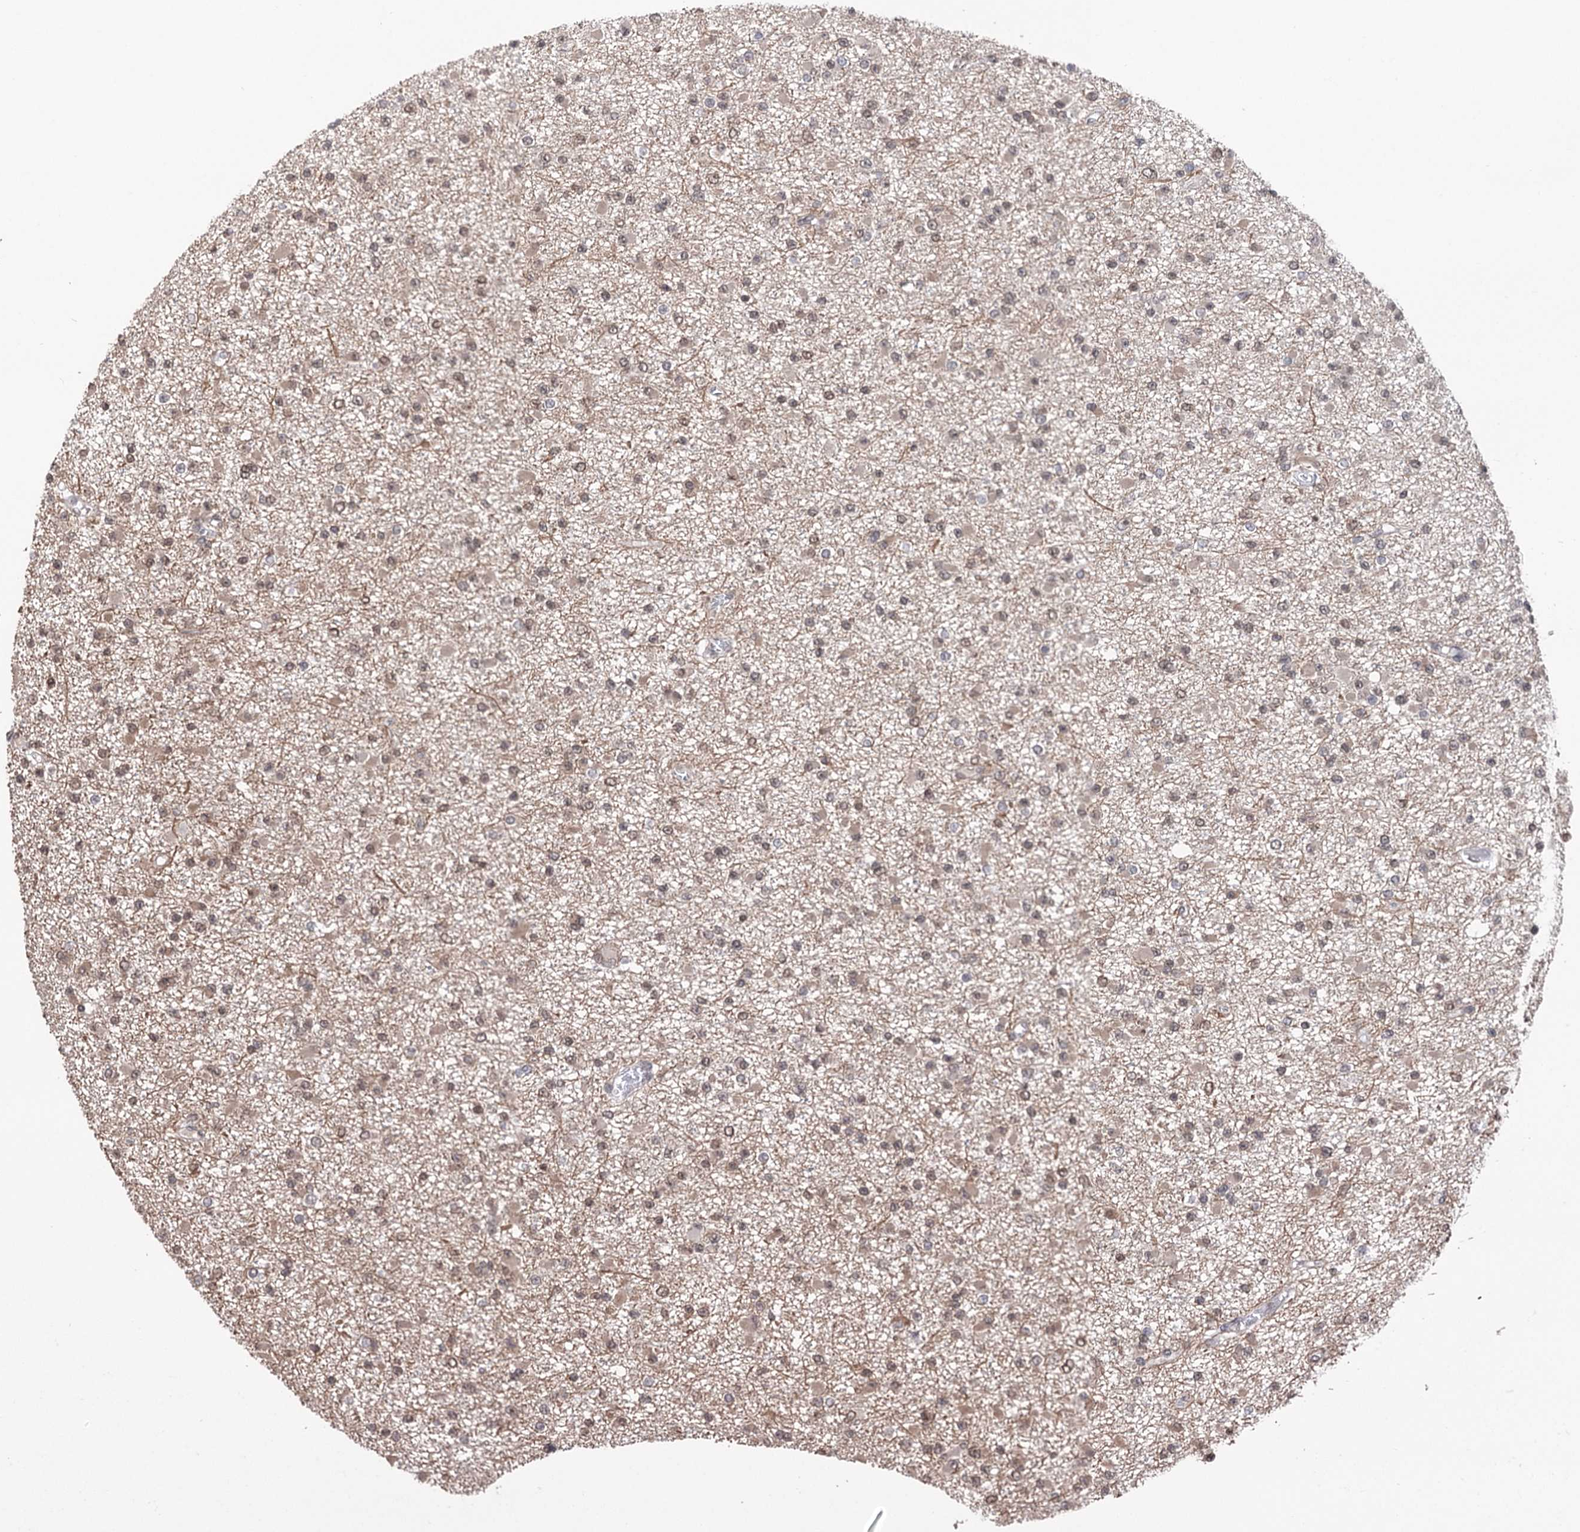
{"staining": {"intensity": "weak", "quantity": ">75%", "location": "cytoplasmic/membranous,nuclear"}, "tissue": "glioma", "cell_type": "Tumor cells", "image_type": "cancer", "snomed": [{"axis": "morphology", "description": "Glioma, malignant, Low grade"}, {"axis": "topography", "description": "Brain"}], "caption": "A photomicrograph showing weak cytoplasmic/membranous and nuclear staining in about >75% of tumor cells in malignant glioma (low-grade), as visualized by brown immunohistochemical staining.", "gene": "CCDC77", "patient": {"sex": "female", "age": 22}}